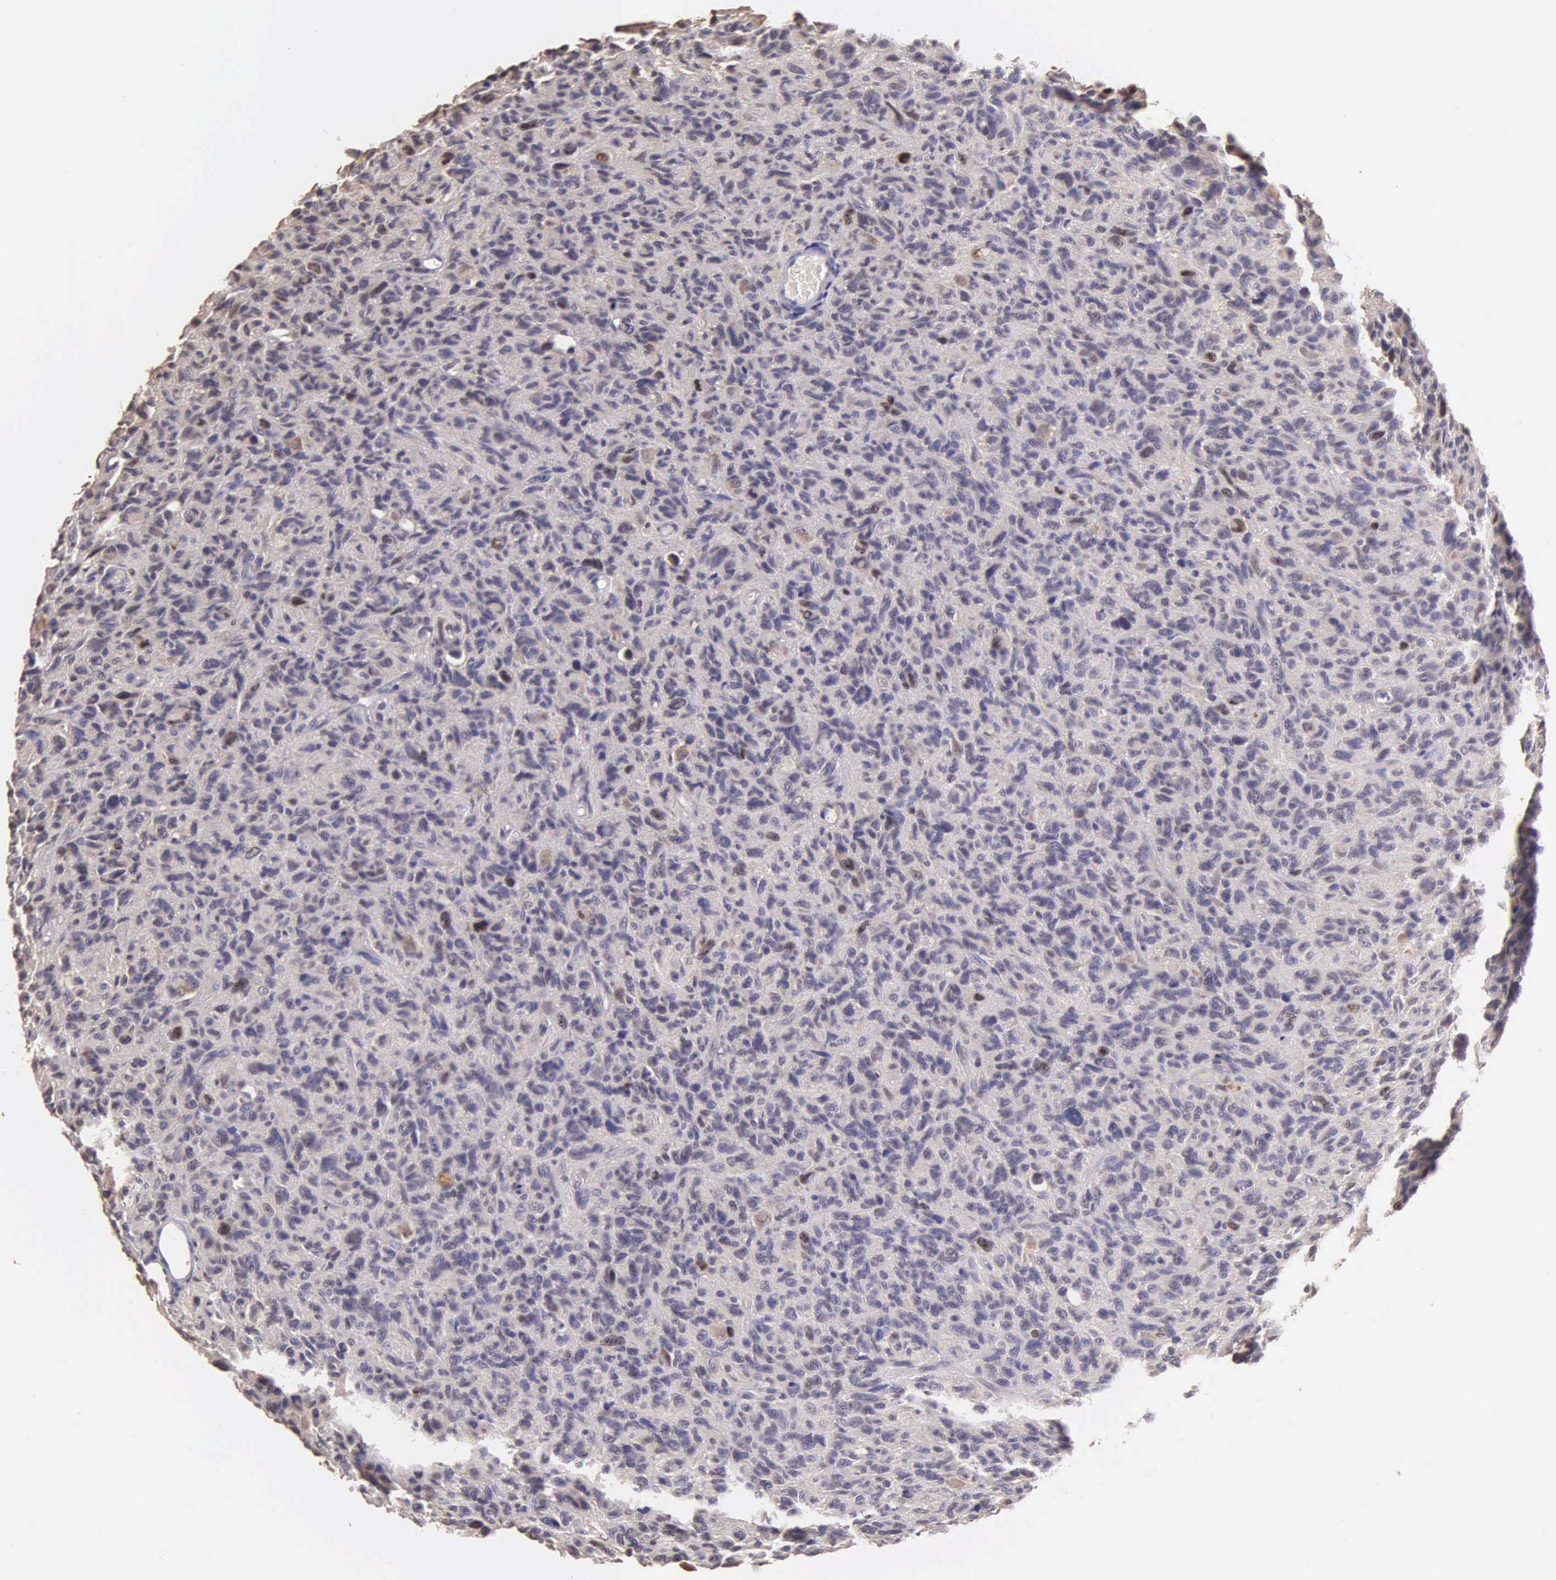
{"staining": {"intensity": "moderate", "quantity": "<25%", "location": "nuclear"}, "tissue": "glioma", "cell_type": "Tumor cells", "image_type": "cancer", "snomed": [{"axis": "morphology", "description": "Glioma, malignant, High grade"}, {"axis": "topography", "description": "Brain"}], "caption": "A histopathology image of human glioma stained for a protein demonstrates moderate nuclear brown staining in tumor cells.", "gene": "MKI67", "patient": {"sex": "female", "age": 60}}